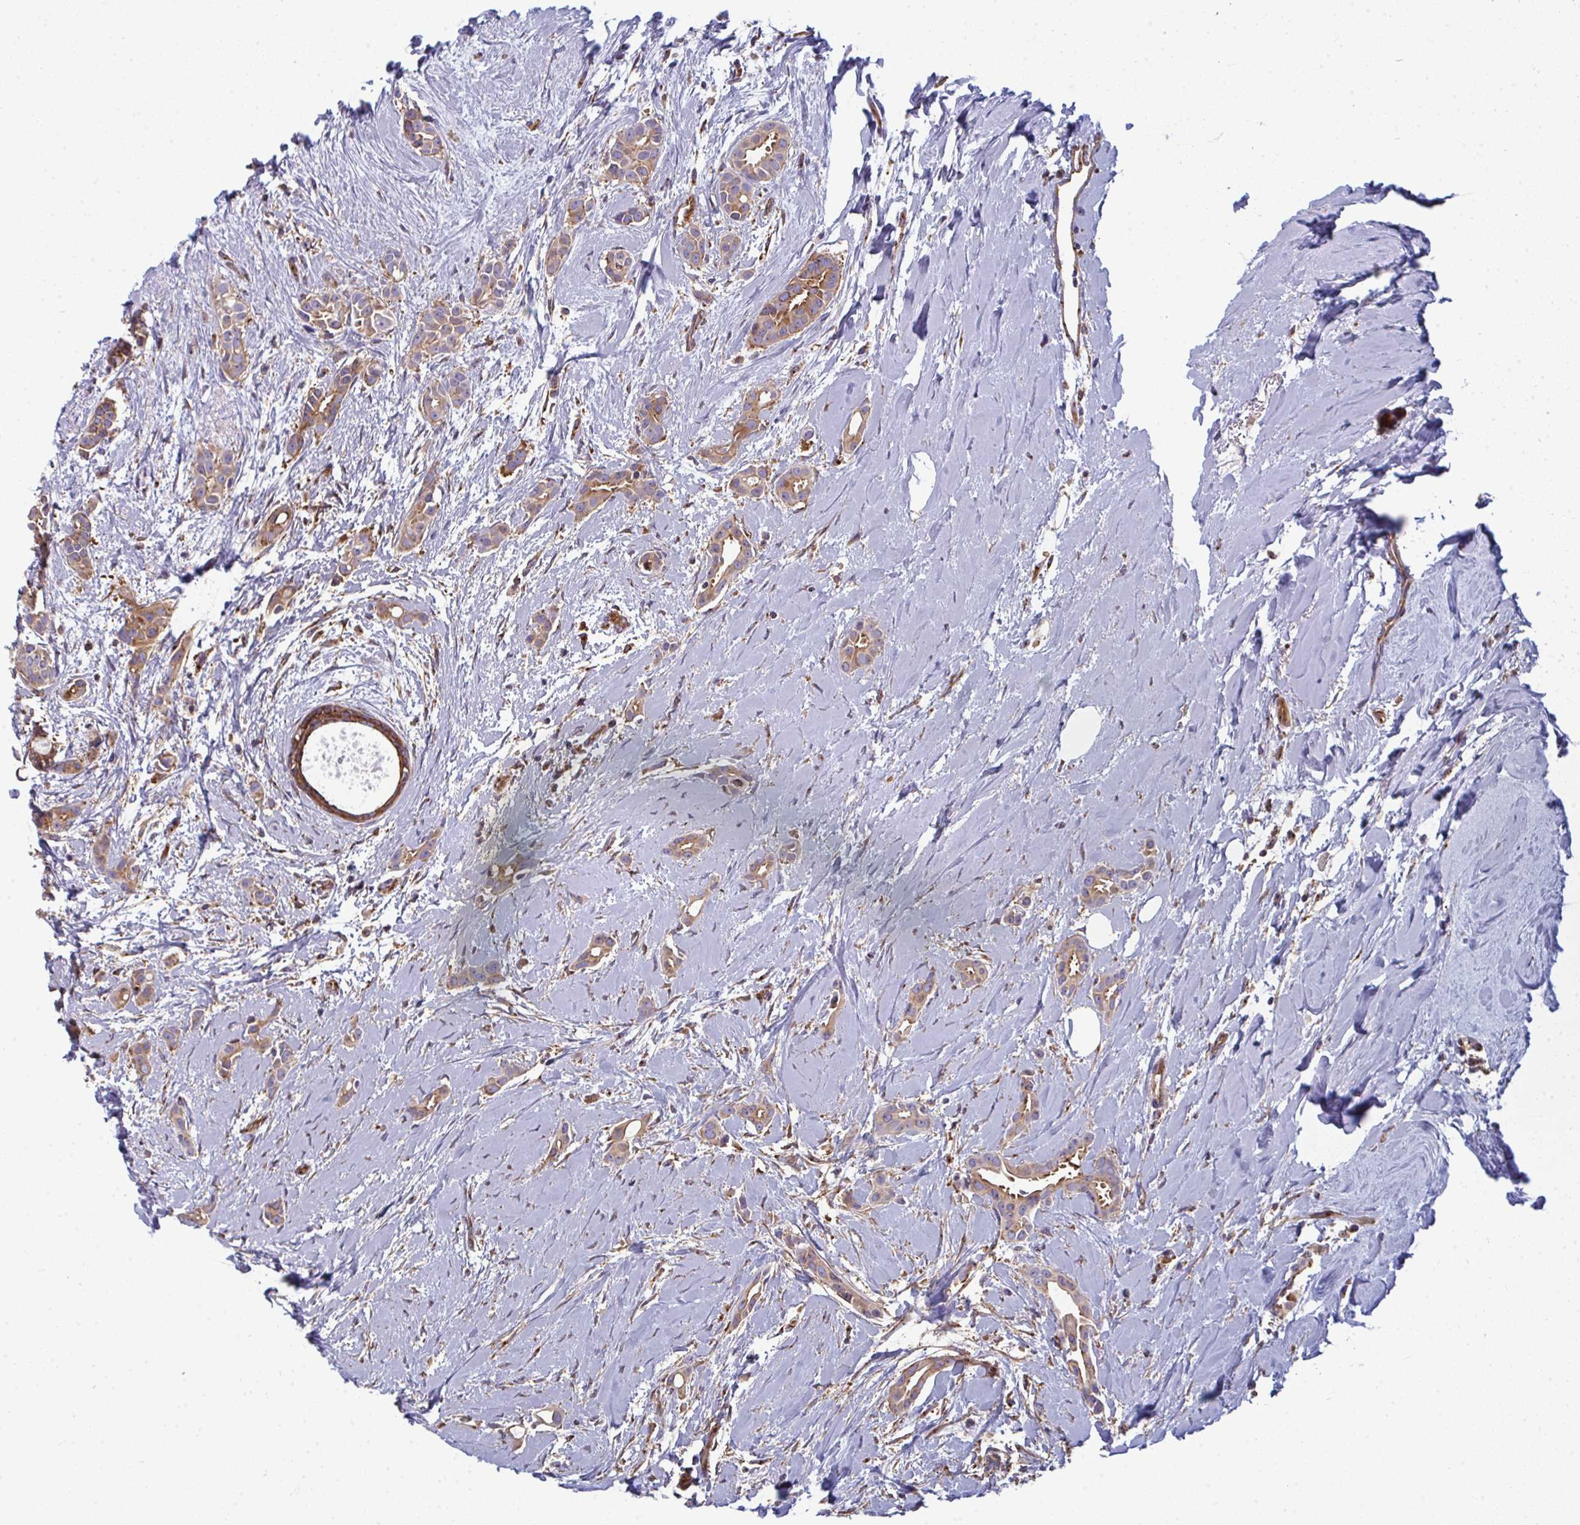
{"staining": {"intensity": "moderate", "quantity": ">75%", "location": "cytoplasmic/membranous"}, "tissue": "breast cancer", "cell_type": "Tumor cells", "image_type": "cancer", "snomed": [{"axis": "morphology", "description": "Duct carcinoma"}, {"axis": "topography", "description": "Breast"}], "caption": "Immunohistochemical staining of intraductal carcinoma (breast) shows medium levels of moderate cytoplasmic/membranous protein staining in approximately >75% of tumor cells.", "gene": "DYNC1I2", "patient": {"sex": "female", "age": 64}}